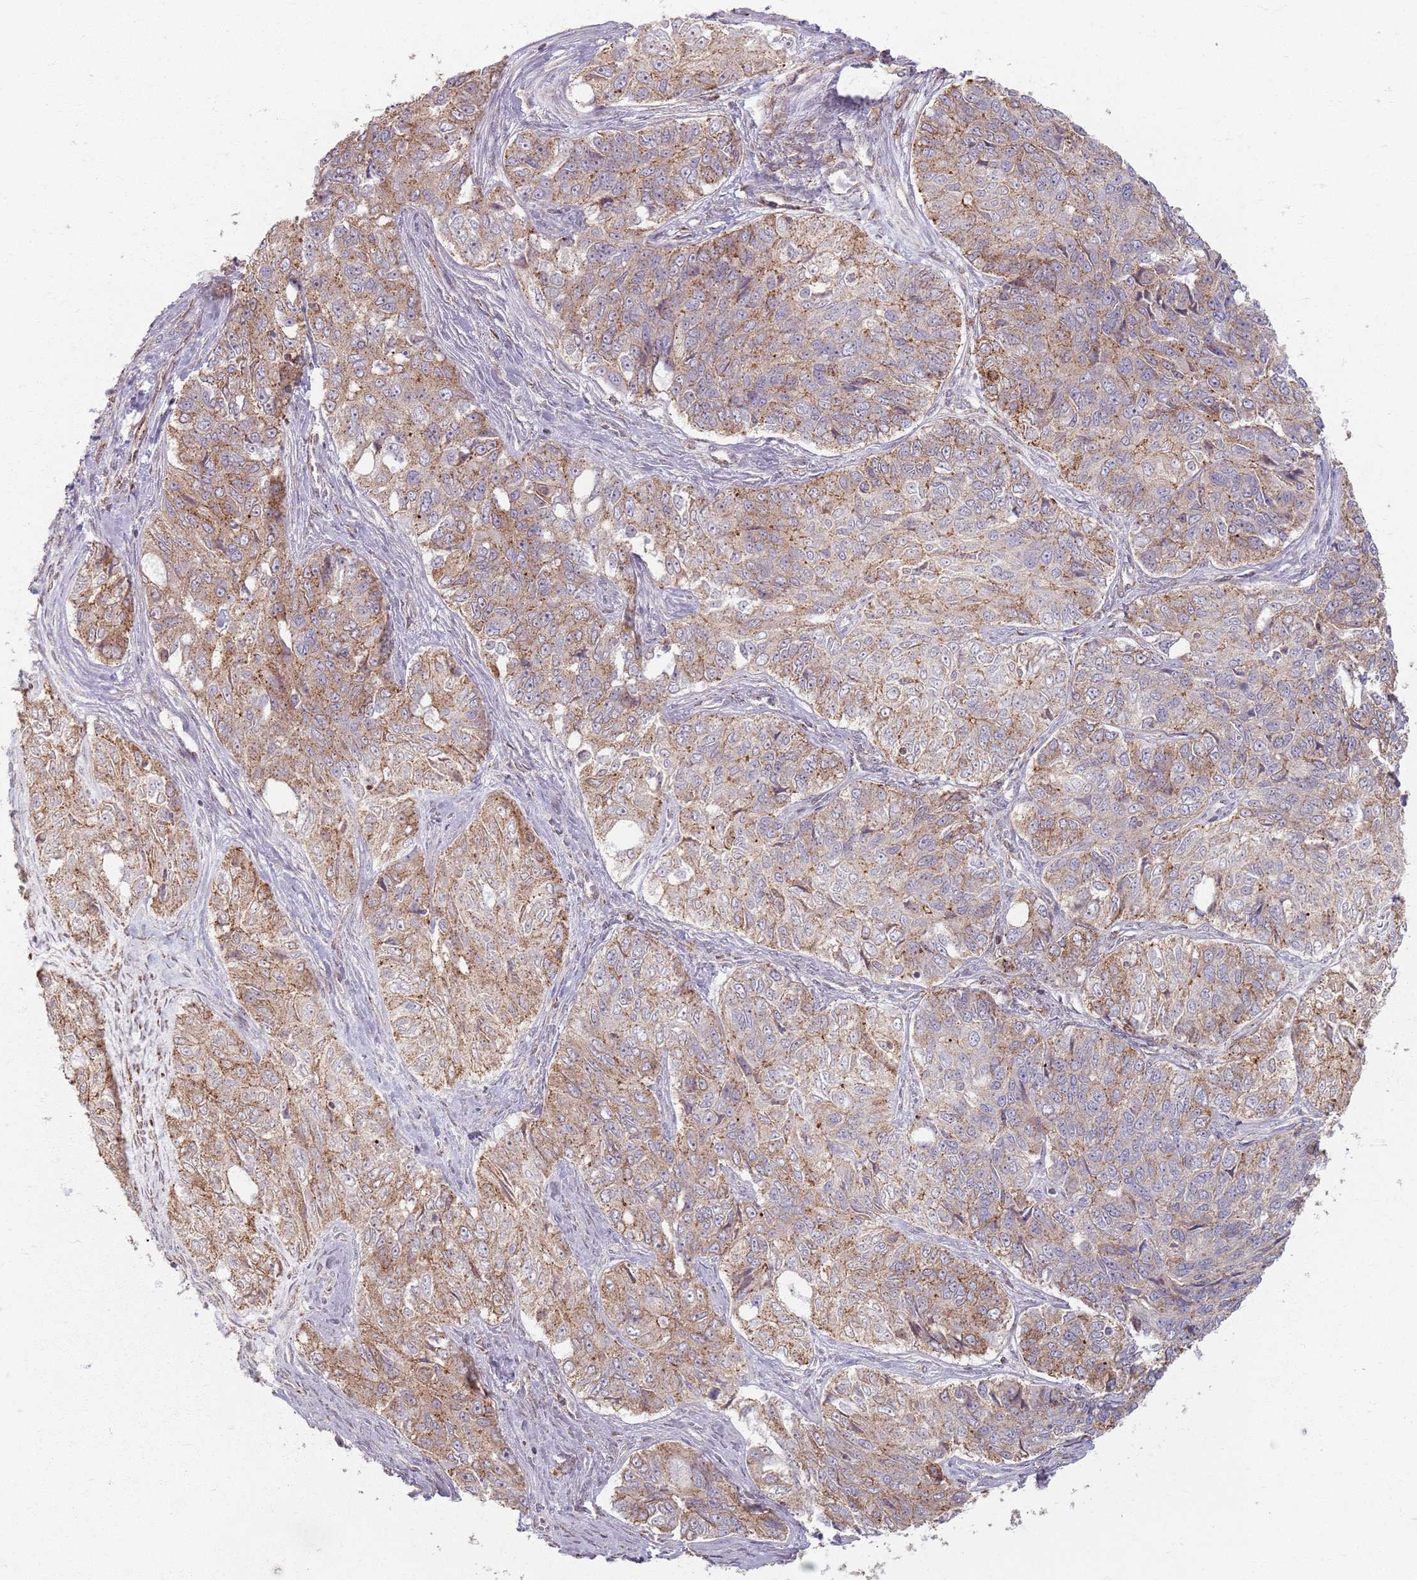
{"staining": {"intensity": "moderate", "quantity": ">75%", "location": "cytoplasmic/membranous"}, "tissue": "ovarian cancer", "cell_type": "Tumor cells", "image_type": "cancer", "snomed": [{"axis": "morphology", "description": "Carcinoma, endometroid"}, {"axis": "topography", "description": "Ovary"}], "caption": "Ovarian cancer (endometroid carcinoma) was stained to show a protein in brown. There is medium levels of moderate cytoplasmic/membranous expression in approximately >75% of tumor cells.", "gene": "KCNA5", "patient": {"sex": "female", "age": 51}}